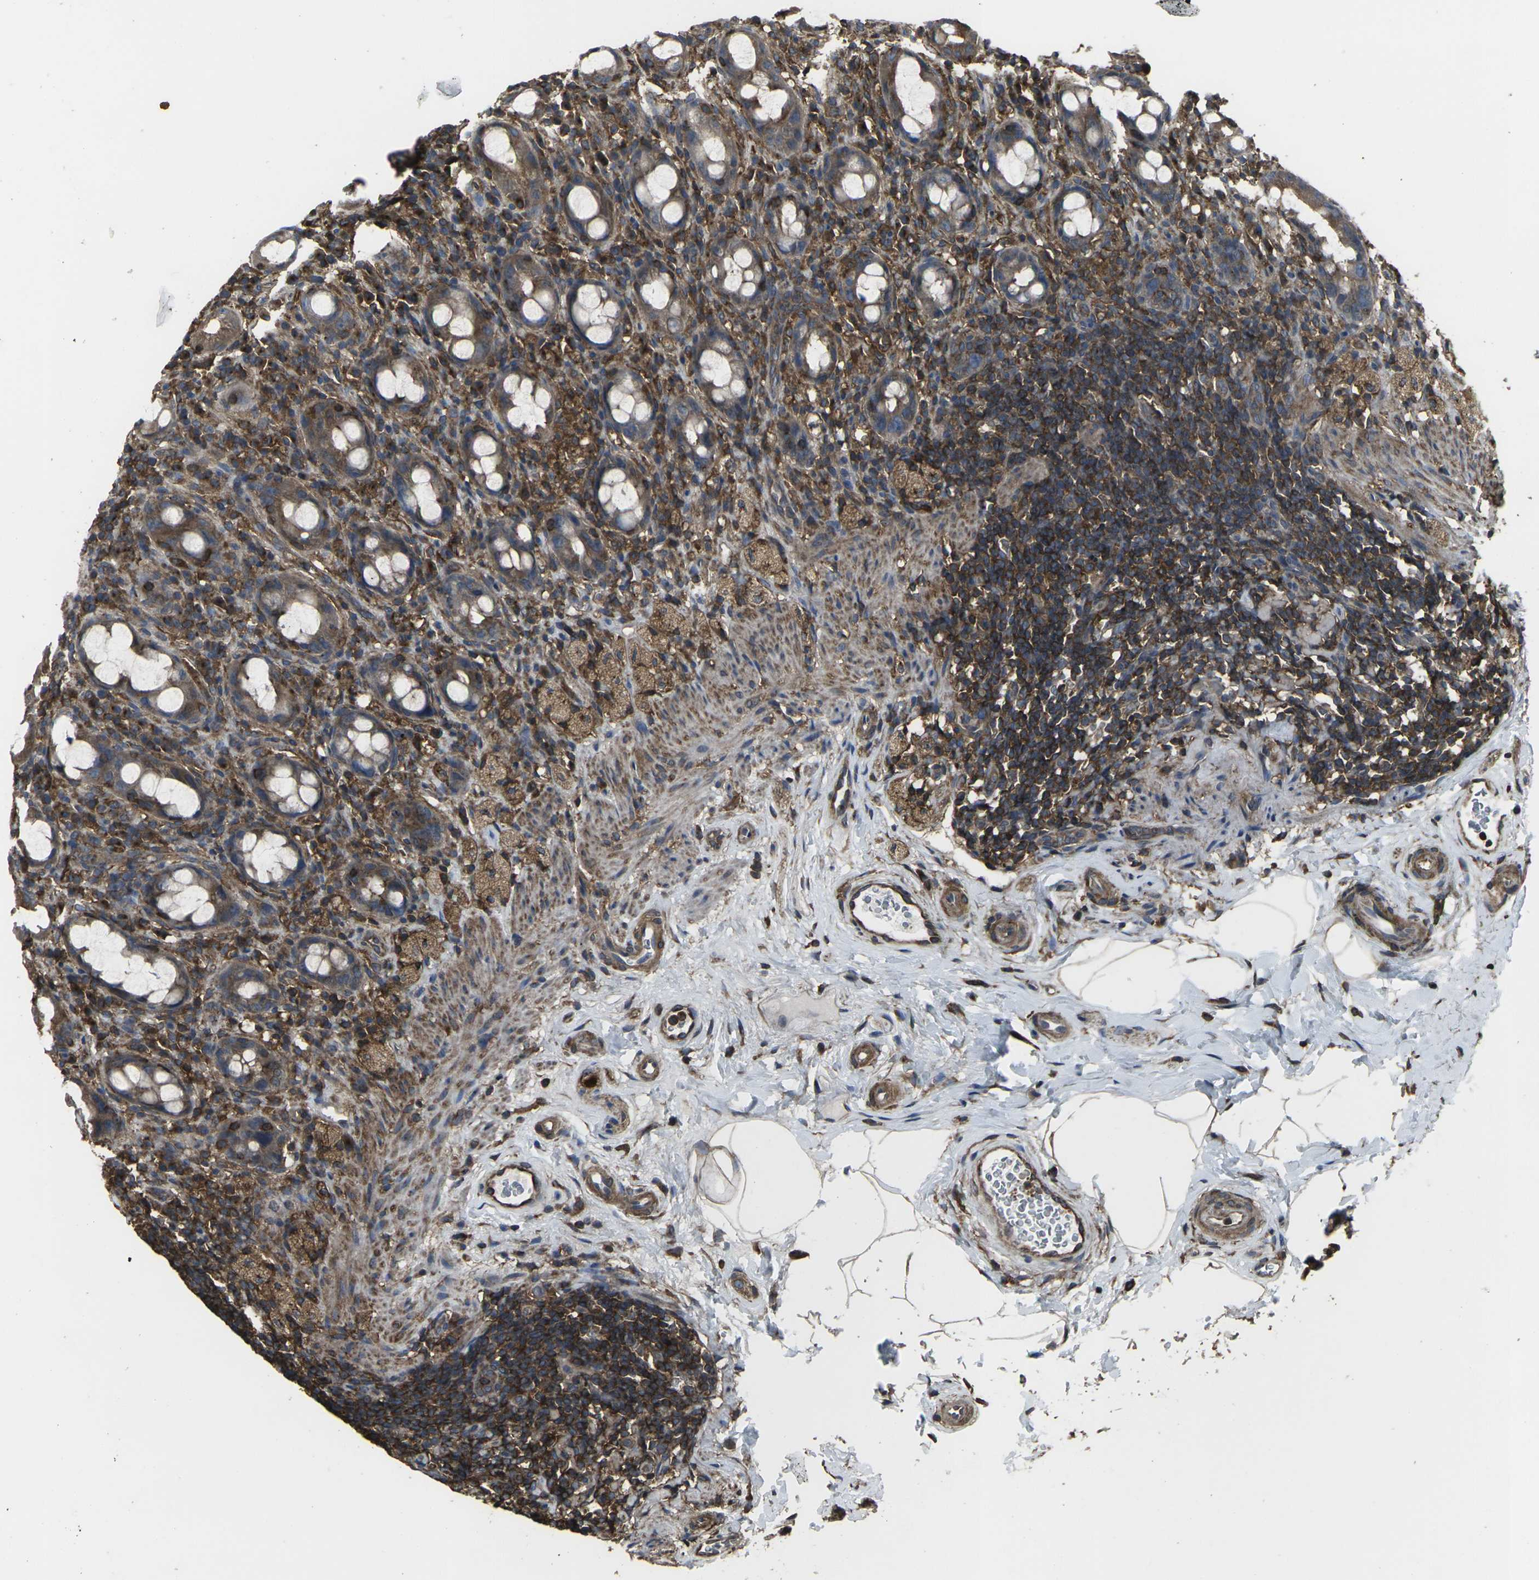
{"staining": {"intensity": "moderate", "quantity": ">75%", "location": "cytoplasmic/membranous"}, "tissue": "rectum", "cell_type": "Glandular cells", "image_type": "normal", "snomed": [{"axis": "morphology", "description": "Normal tissue, NOS"}, {"axis": "topography", "description": "Rectum"}], "caption": "IHC of unremarkable human rectum displays medium levels of moderate cytoplasmic/membranous staining in about >75% of glandular cells. (brown staining indicates protein expression, while blue staining denotes nuclei).", "gene": "PRKACB", "patient": {"sex": "male", "age": 44}}